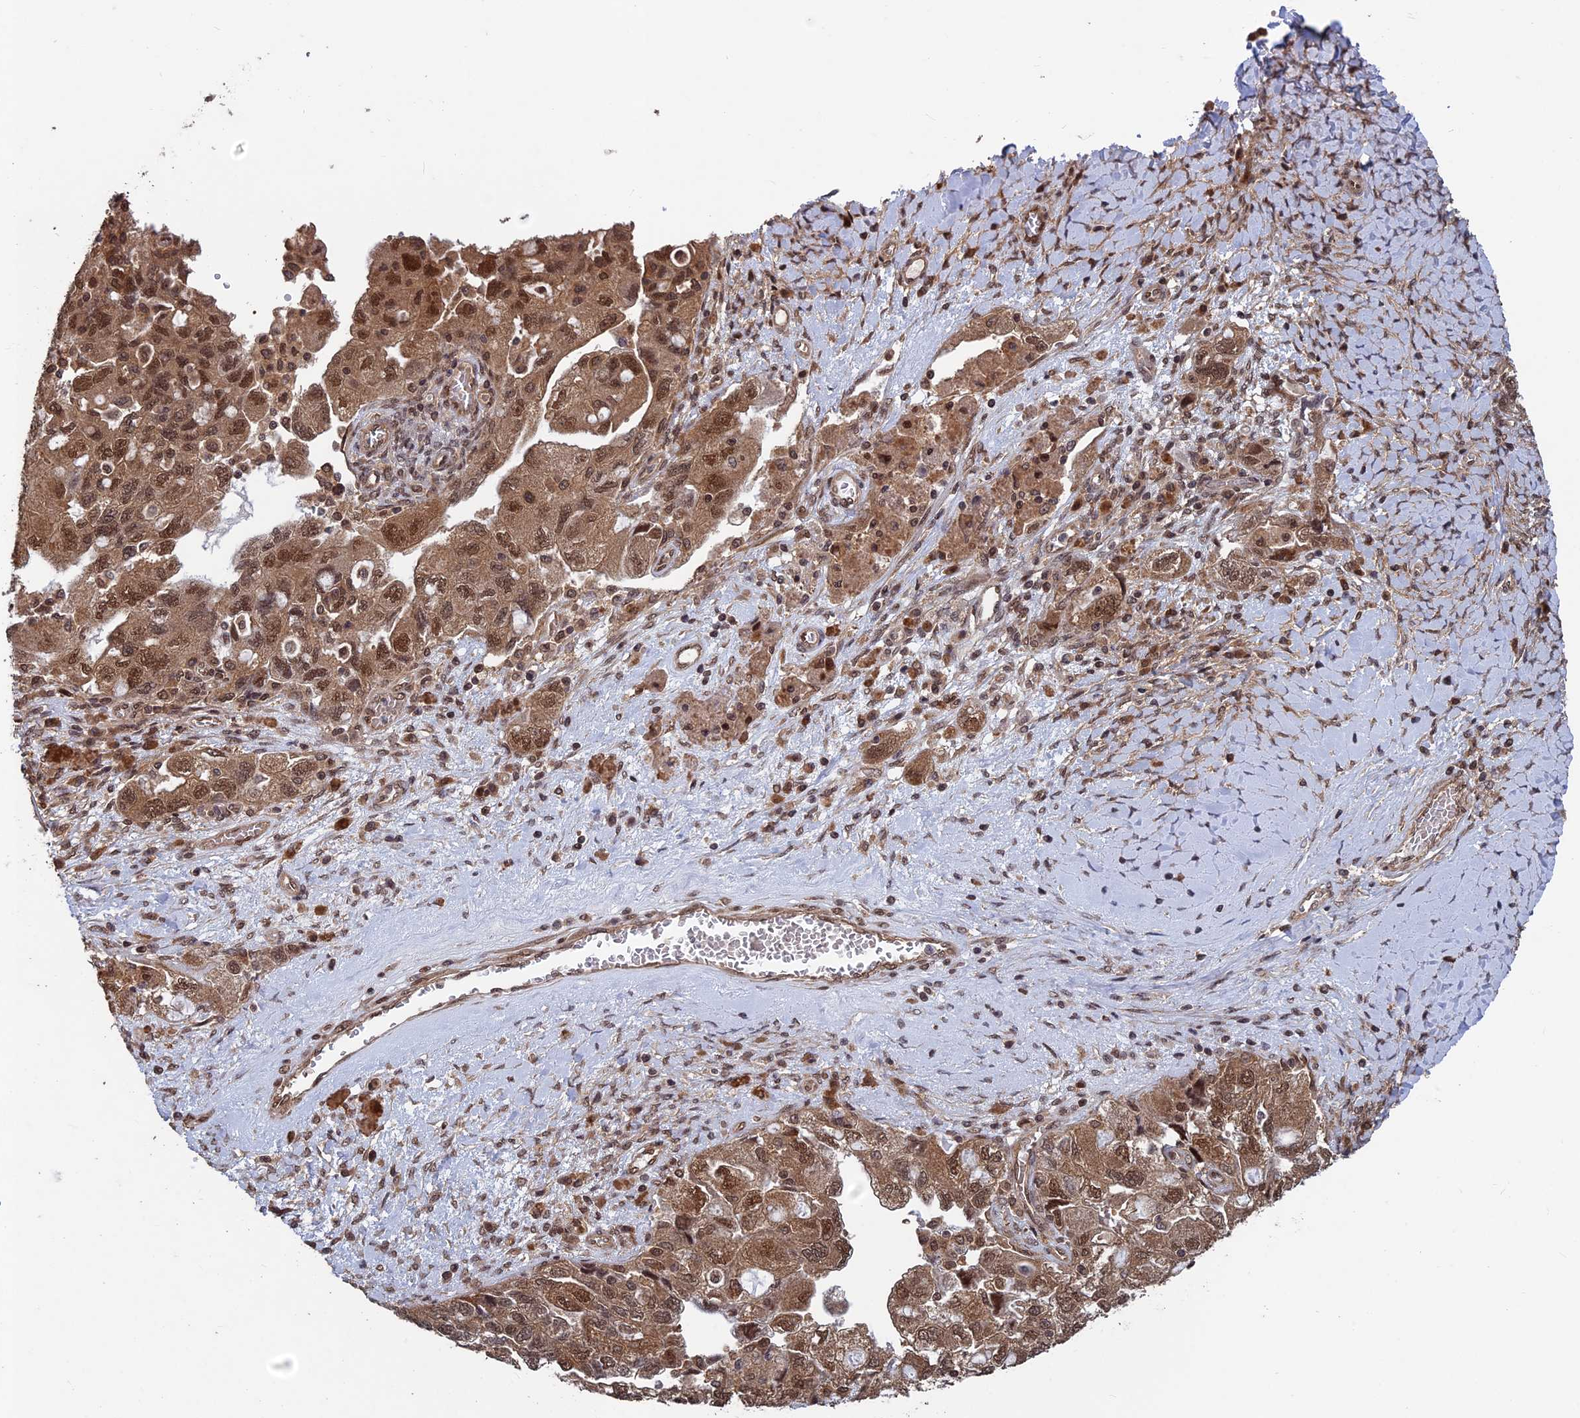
{"staining": {"intensity": "moderate", "quantity": ">75%", "location": "cytoplasmic/membranous,nuclear"}, "tissue": "ovarian cancer", "cell_type": "Tumor cells", "image_type": "cancer", "snomed": [{"axis": "morphology", "description": "Carcinoma, NOS"}, {"axis": "morphology", "description": "Cystadenocarcinoma, serous, NOS"}, {"axis": "topography", "description": "Ovary"}], "caption": "Brown immunohistochemical staining in human ovarian serous cystadenocarcinoma demonstrates moderate cytoplasmic/membranous and nuclear staining in about >75% of tumor cells. Nuclei are stained in blue.", "gene": "FAM53C", "patient": {"sex": "female", "age": 69}}